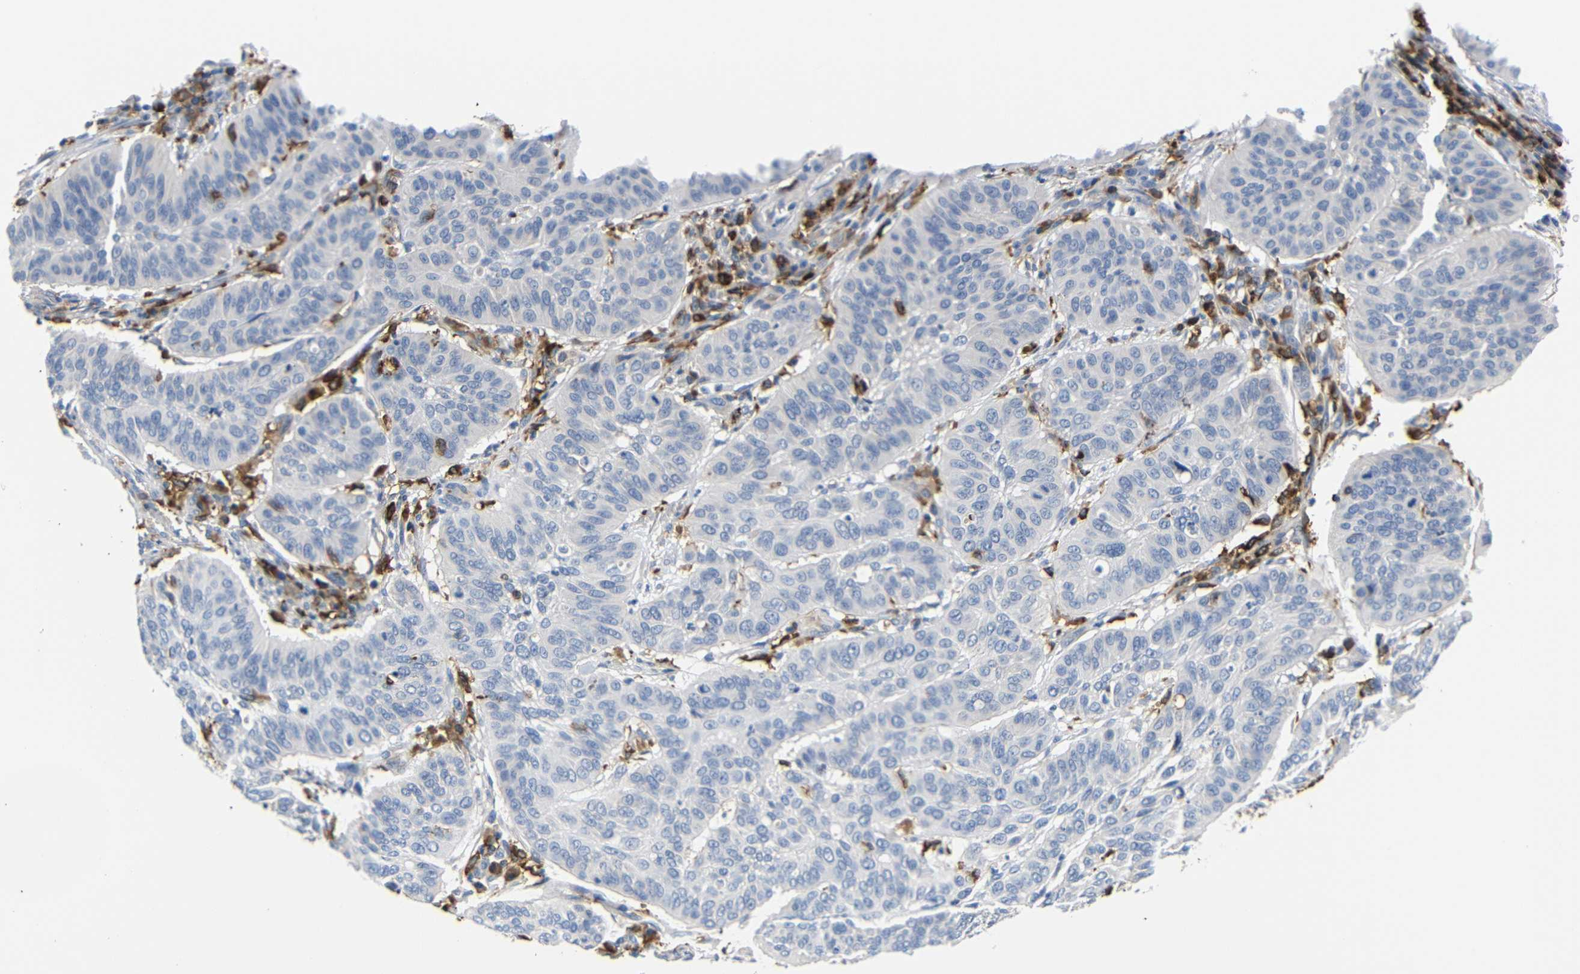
{"staining": {"intensity": "negative", "quantity": "none", "location": "none"}, "tissue": "cervical cancer", "cell_type": "Tumor cells", "image_type": "cancer", "snomed": [{"axis": "morphology", "description": "Squamous cell carcinoma, NOS"}, {"axis": "topography", "description": "Cervix"}], "caption": "Tumor cells show no significant protein staining in cervical cancer (squamous cell carcinoma).", "gene": "HLA-DQB1", "patient": {"sex": "female", "age": 39}}